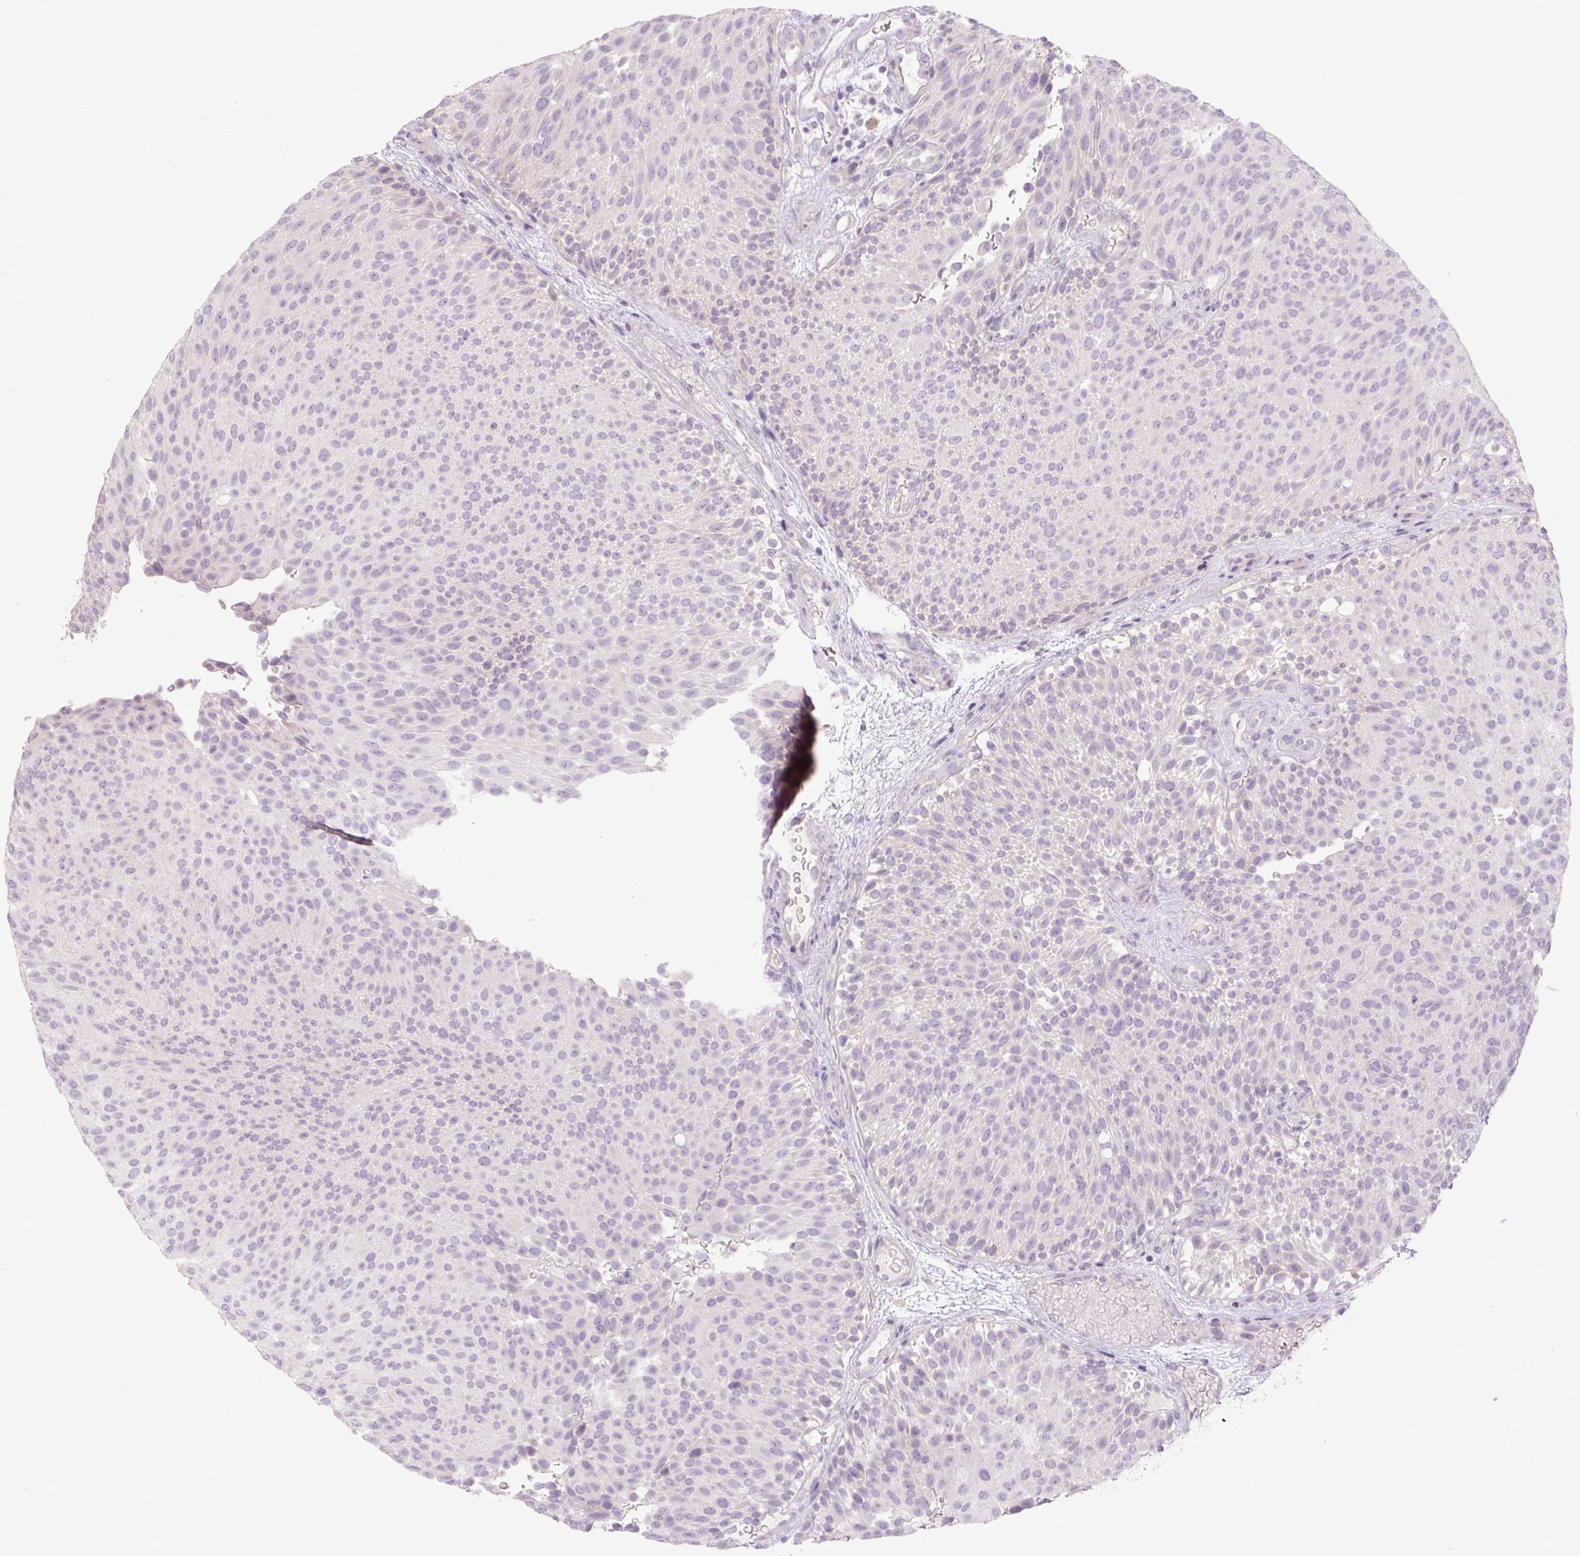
{"staining": {"intensity": "negative", "quantity": "none", "location": "none"}, "tissue": "urothelial cancer", "cell_type": "Tumor cells", "image_type": "cancer", "snomed": [{"axis": "morphology", "description": "Urothelial carcinoma, Low grade"}, {"axis": "topography", "description": "Urinary bladder"}], "caption": "Tumor cells are negative for brown protein staining in low-grade urothelial carcinoma.", "gene": "TMEM100", "patient": {"sex": "male", "age": 78}}